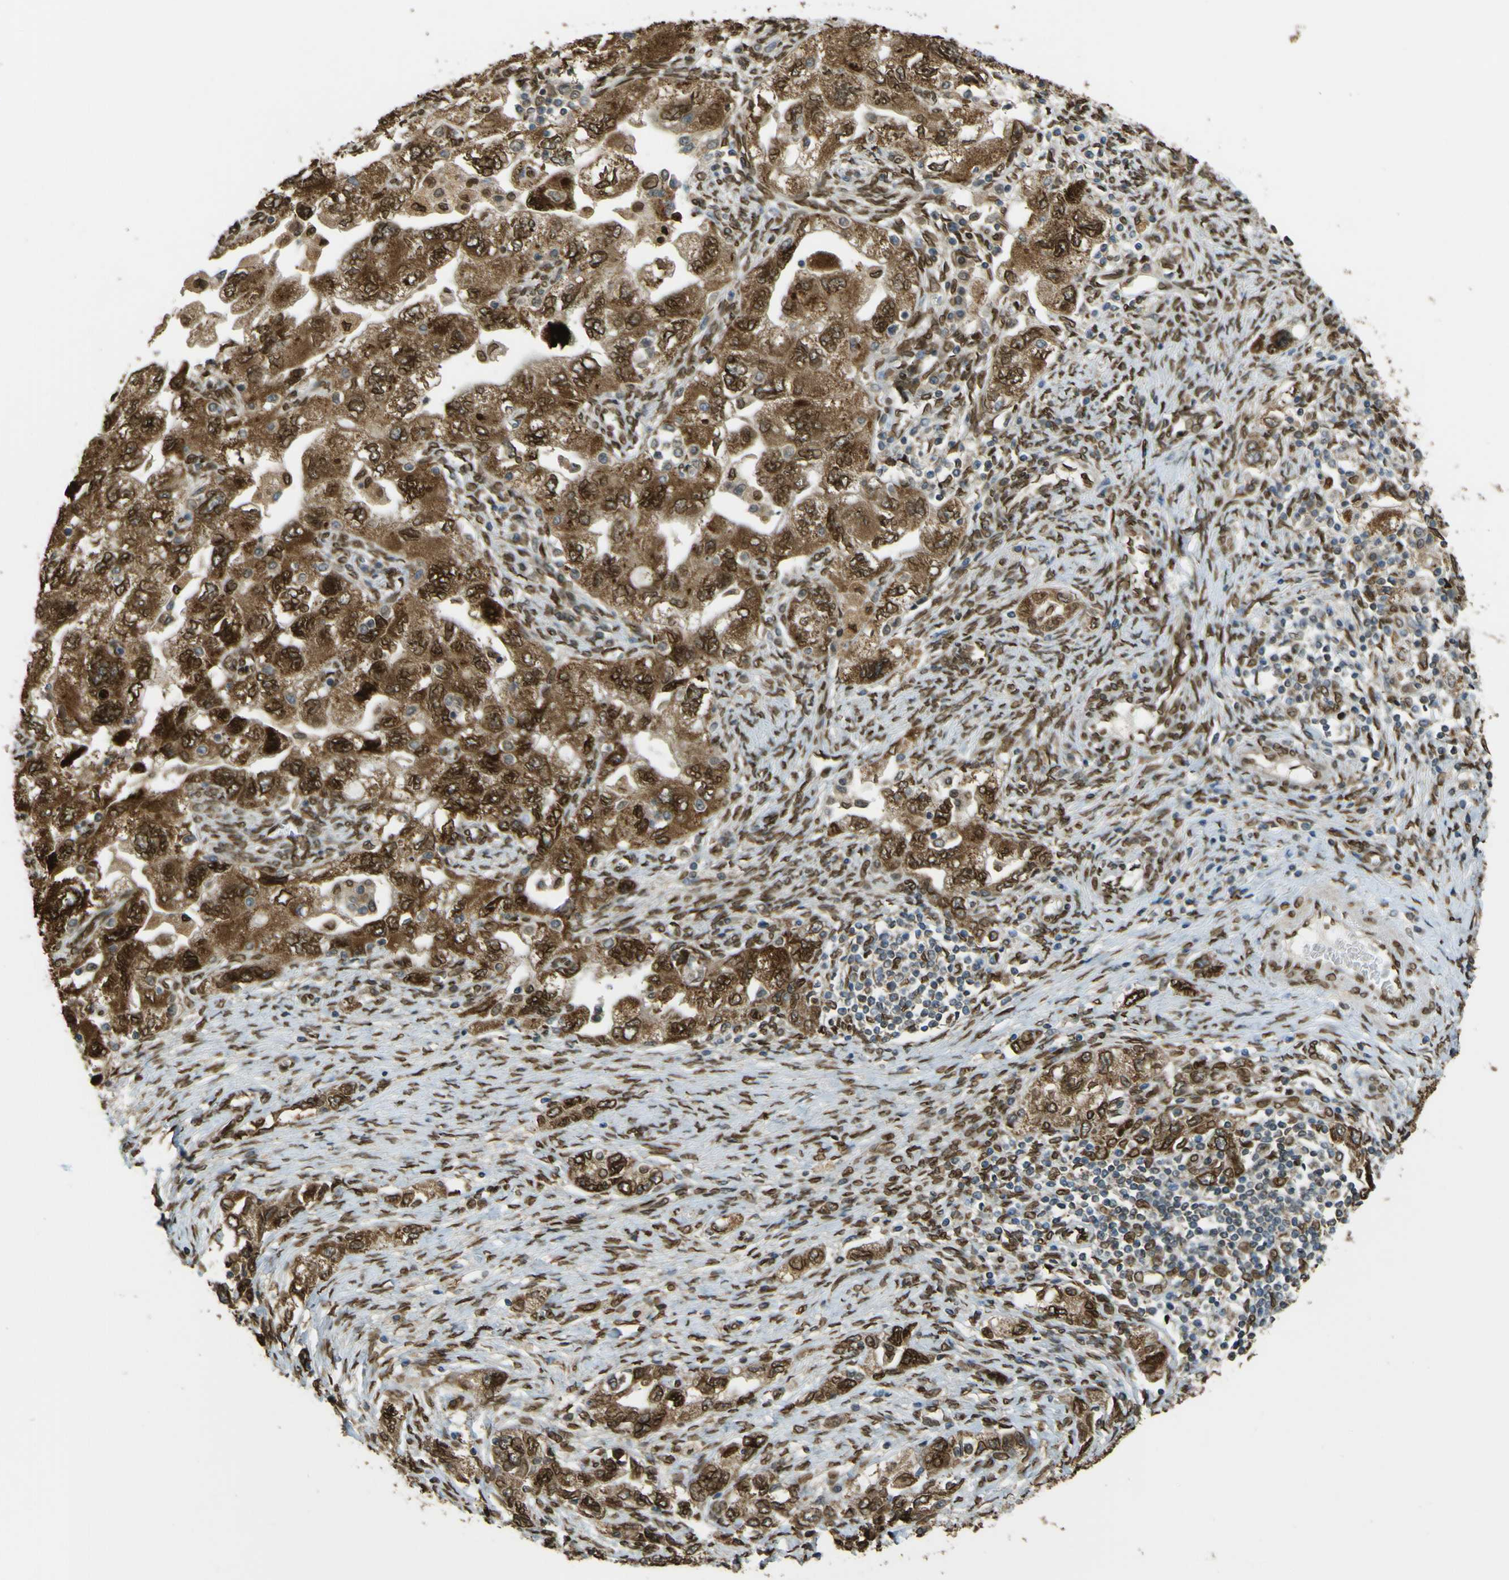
{"staining": {"intensity": "moderate", "quantity": ">75%", "location": "cytoplasmic/membranous,nuclear"}, "tissue": "ovarian cancer", "cell_type": "Tumor cells", "image_type": "cancer", "snomed": [{"axis": "morphology", "description": "Carcinoma, NOS"}, {"axis": "morphology", "description": "Cystadenocarcinoma, serous, NOS"}, {"axis": "topography", "description": "Ovary"}], "caption": "Immunohistochemistry (IHC) micrograph of carcinoma (ovarian) stained for a protein (brown), which reveals medium levels of moderate cytoplasmic/membranous and nuclear staining in about >75% of tumor cells.", "gene": "GALNT1", "patient": {"sex": "female", "age": 69}}